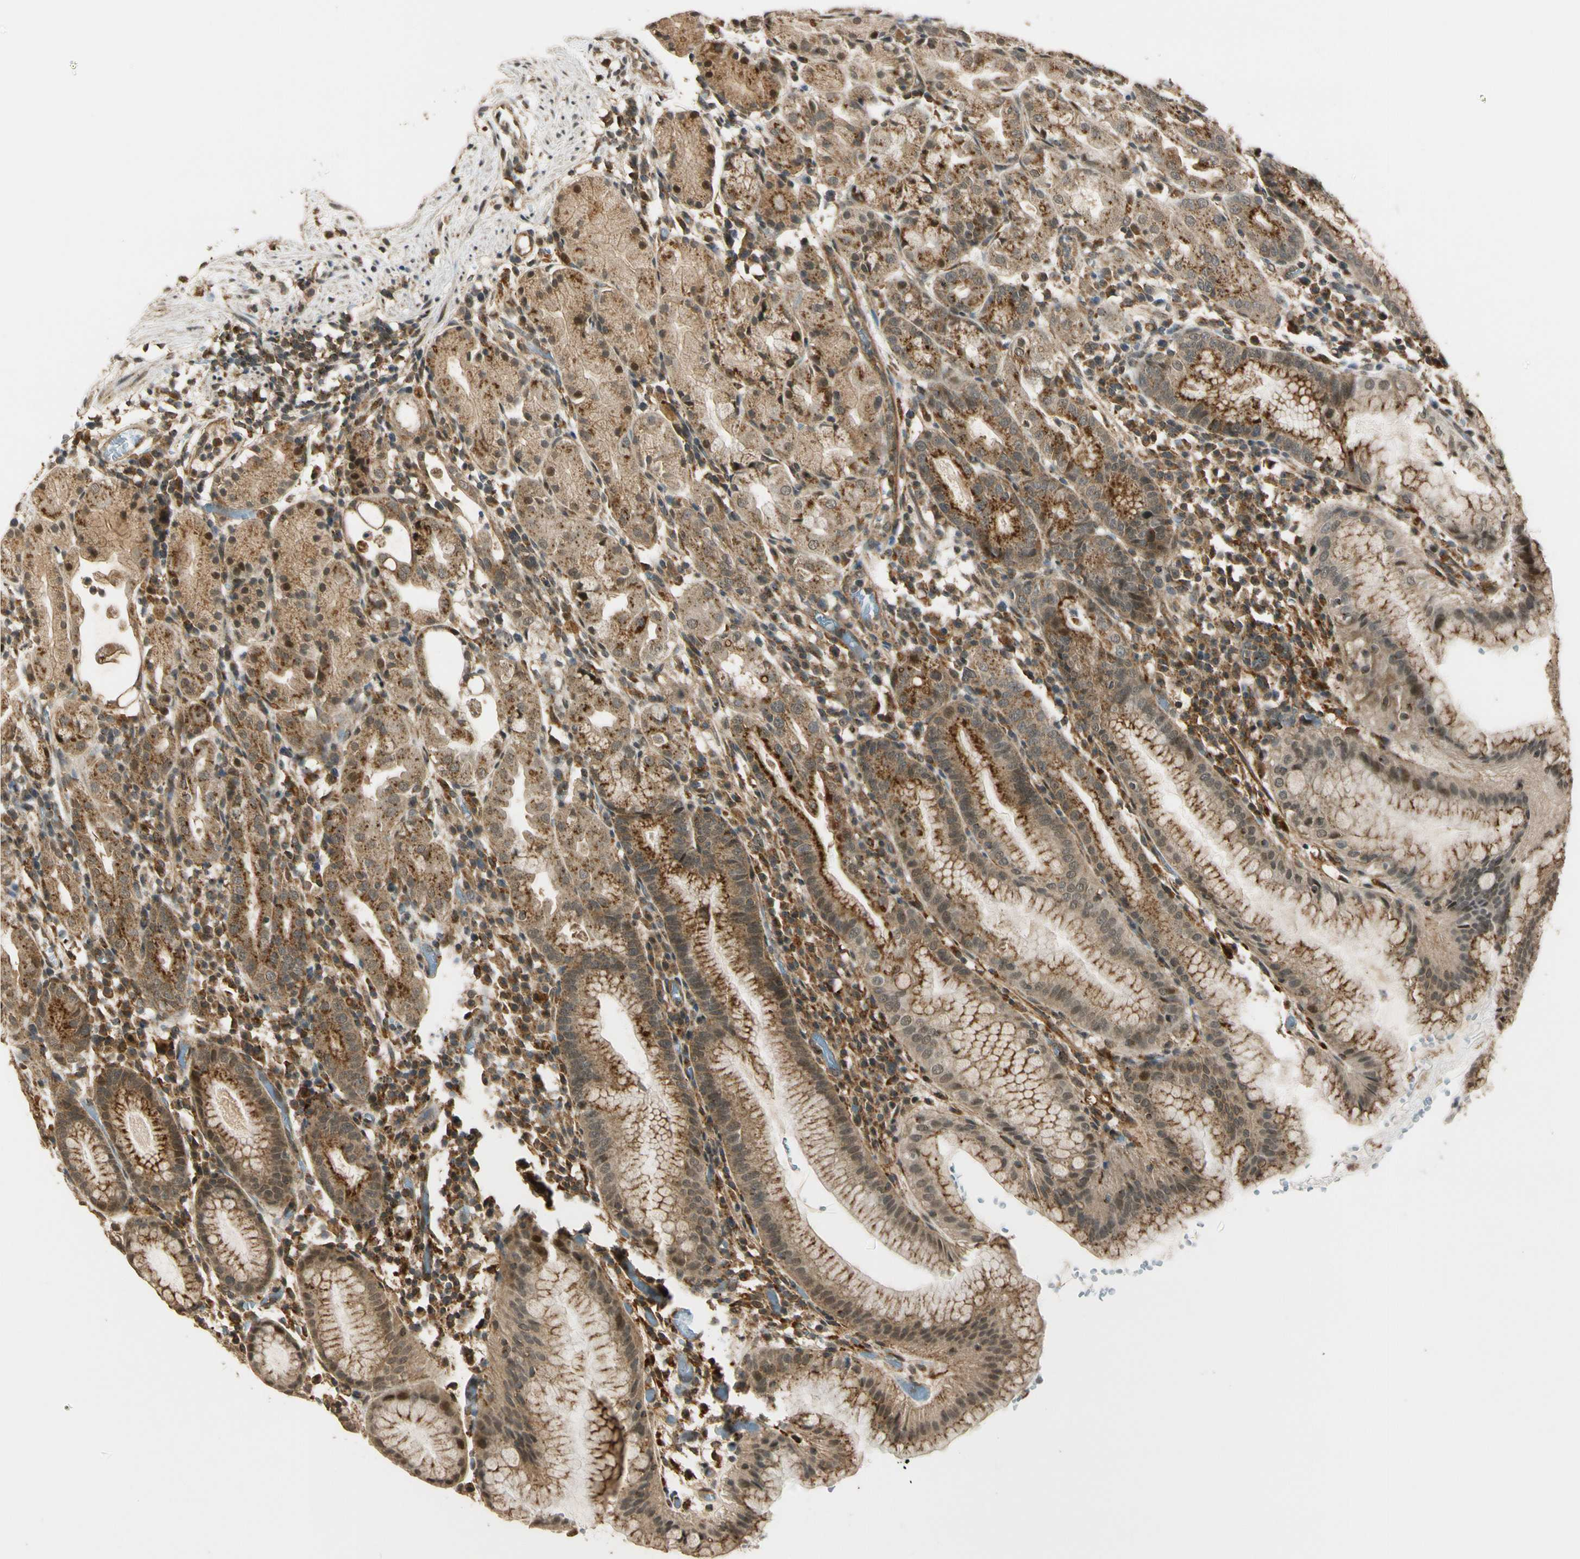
{"staining": {"intensity": "moderate", "quantity": ">75%", "location": "cytoplasmic/membranous,nuclear"}, "tissue": "stomach", "cell_type": "Glandular cells", "image_type": "normal", "snomed": [{"axis": "morphology", "description": "Normal tissue, NOS"}, {"axis": "topography", "description": "Stomach"}, {"axis": "topography", "description": "Stomach, lower"}], "caption": "A high-resolution photomicrograph shows immunohistochemistry staining of benign stomach, which displays moderate cytoplasmic/membranous,nuclear positivity in about >75% of glandular cells. The staining was performed using DAB to visualize the protein expression in brown, while the nuclei were stained in blue with hematoxylin (Magnification: 20x).", "gene": "LAMTOR1", "patient": {"sex": "female", "age": 75}}